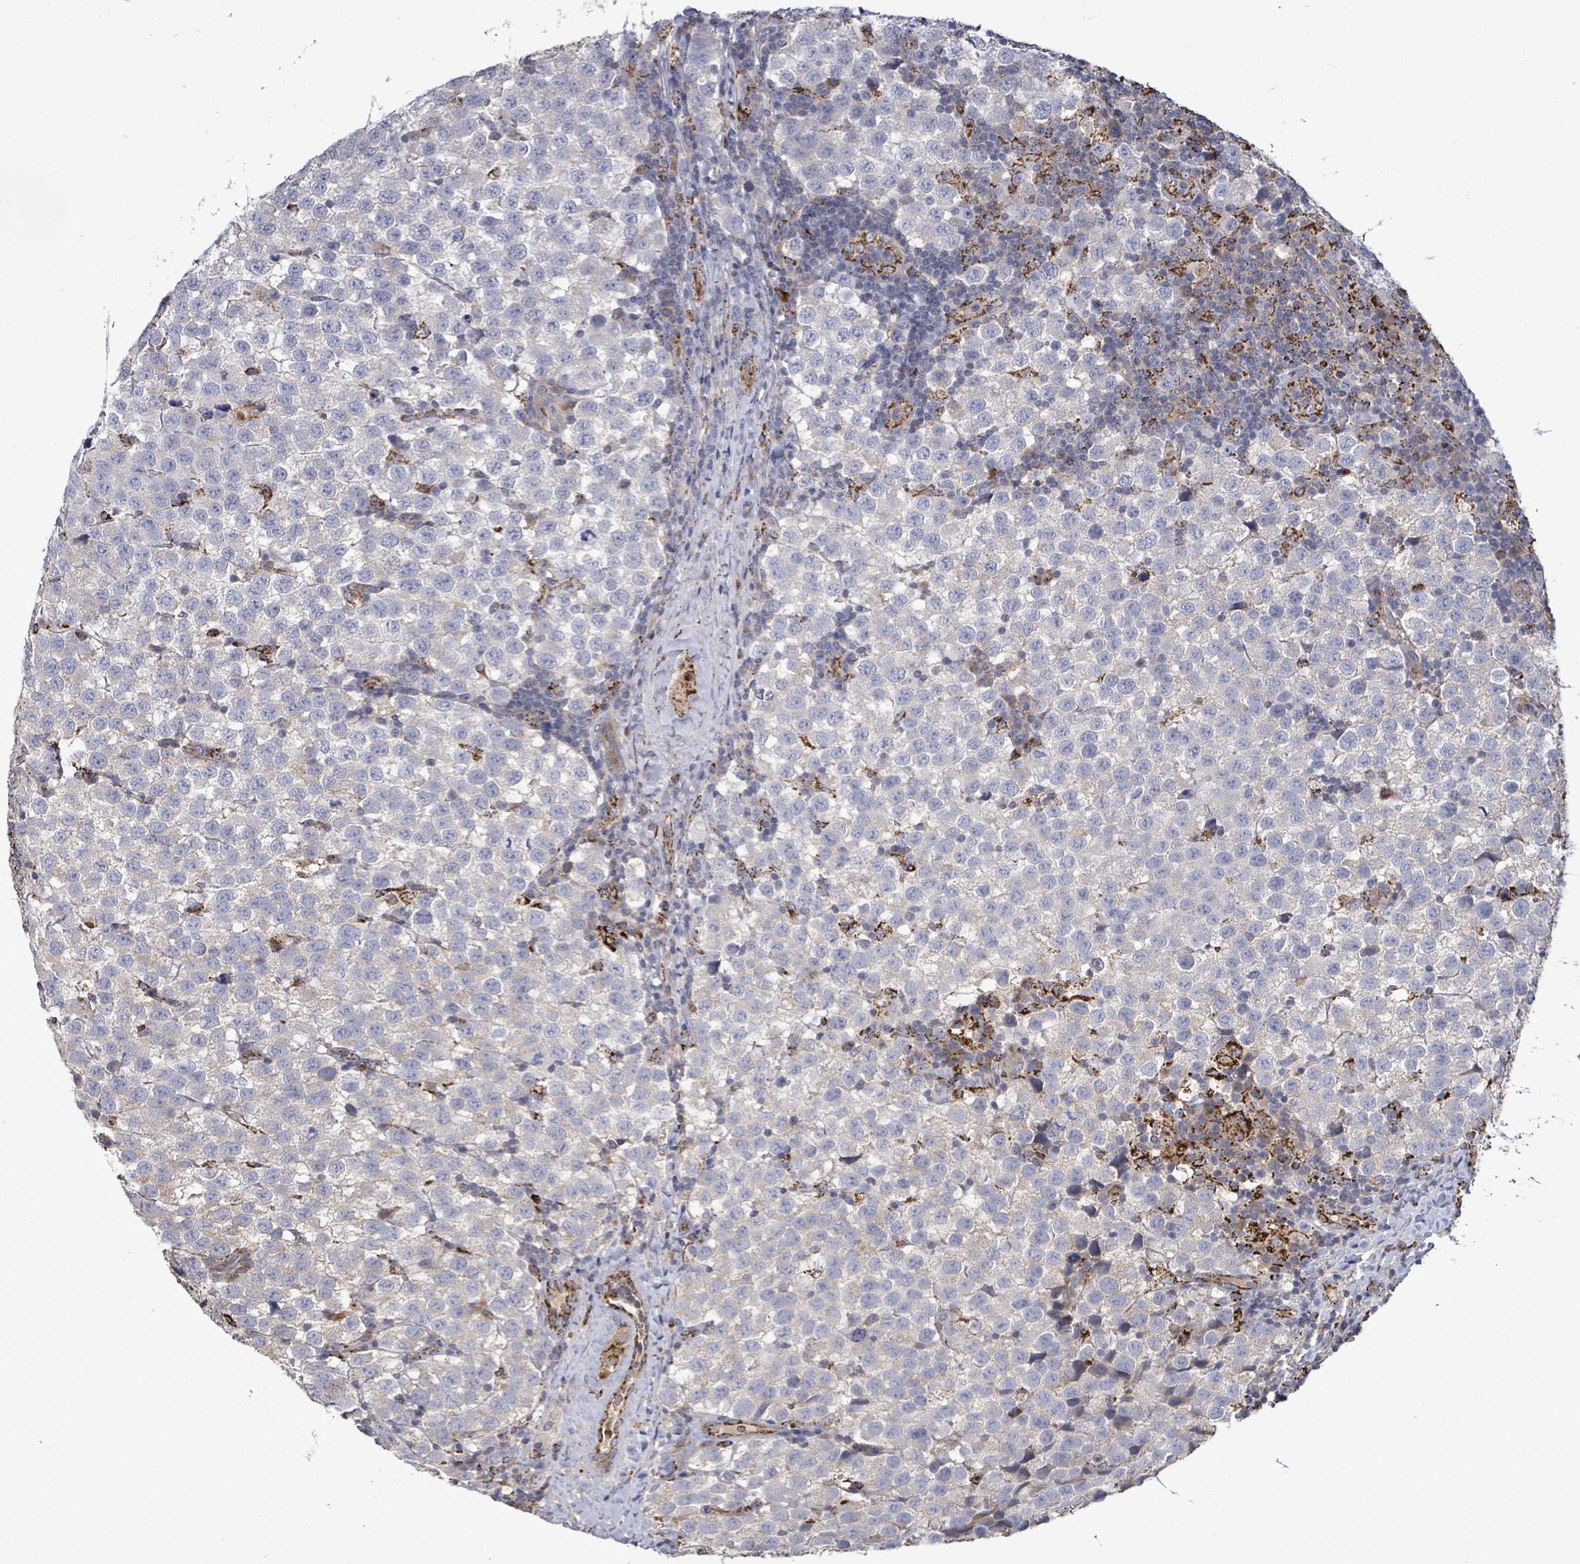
{"staining": {"intensity": "negative", "quantity": "none", "location": "none"}, "tissue": "testis cancer", "cell_type": "Tumor cells", "image_type": "cancer", "snomed": [{"axis": "morphology", "description": "Seminoma, NOS"}, {"axis": "topography", "description": "Testis"}], "caption": "Tumor cells are negative for protein expression in human testis cancer.", "gene": "MTMR12", "patient": {"sex": "male", "age": 34}}